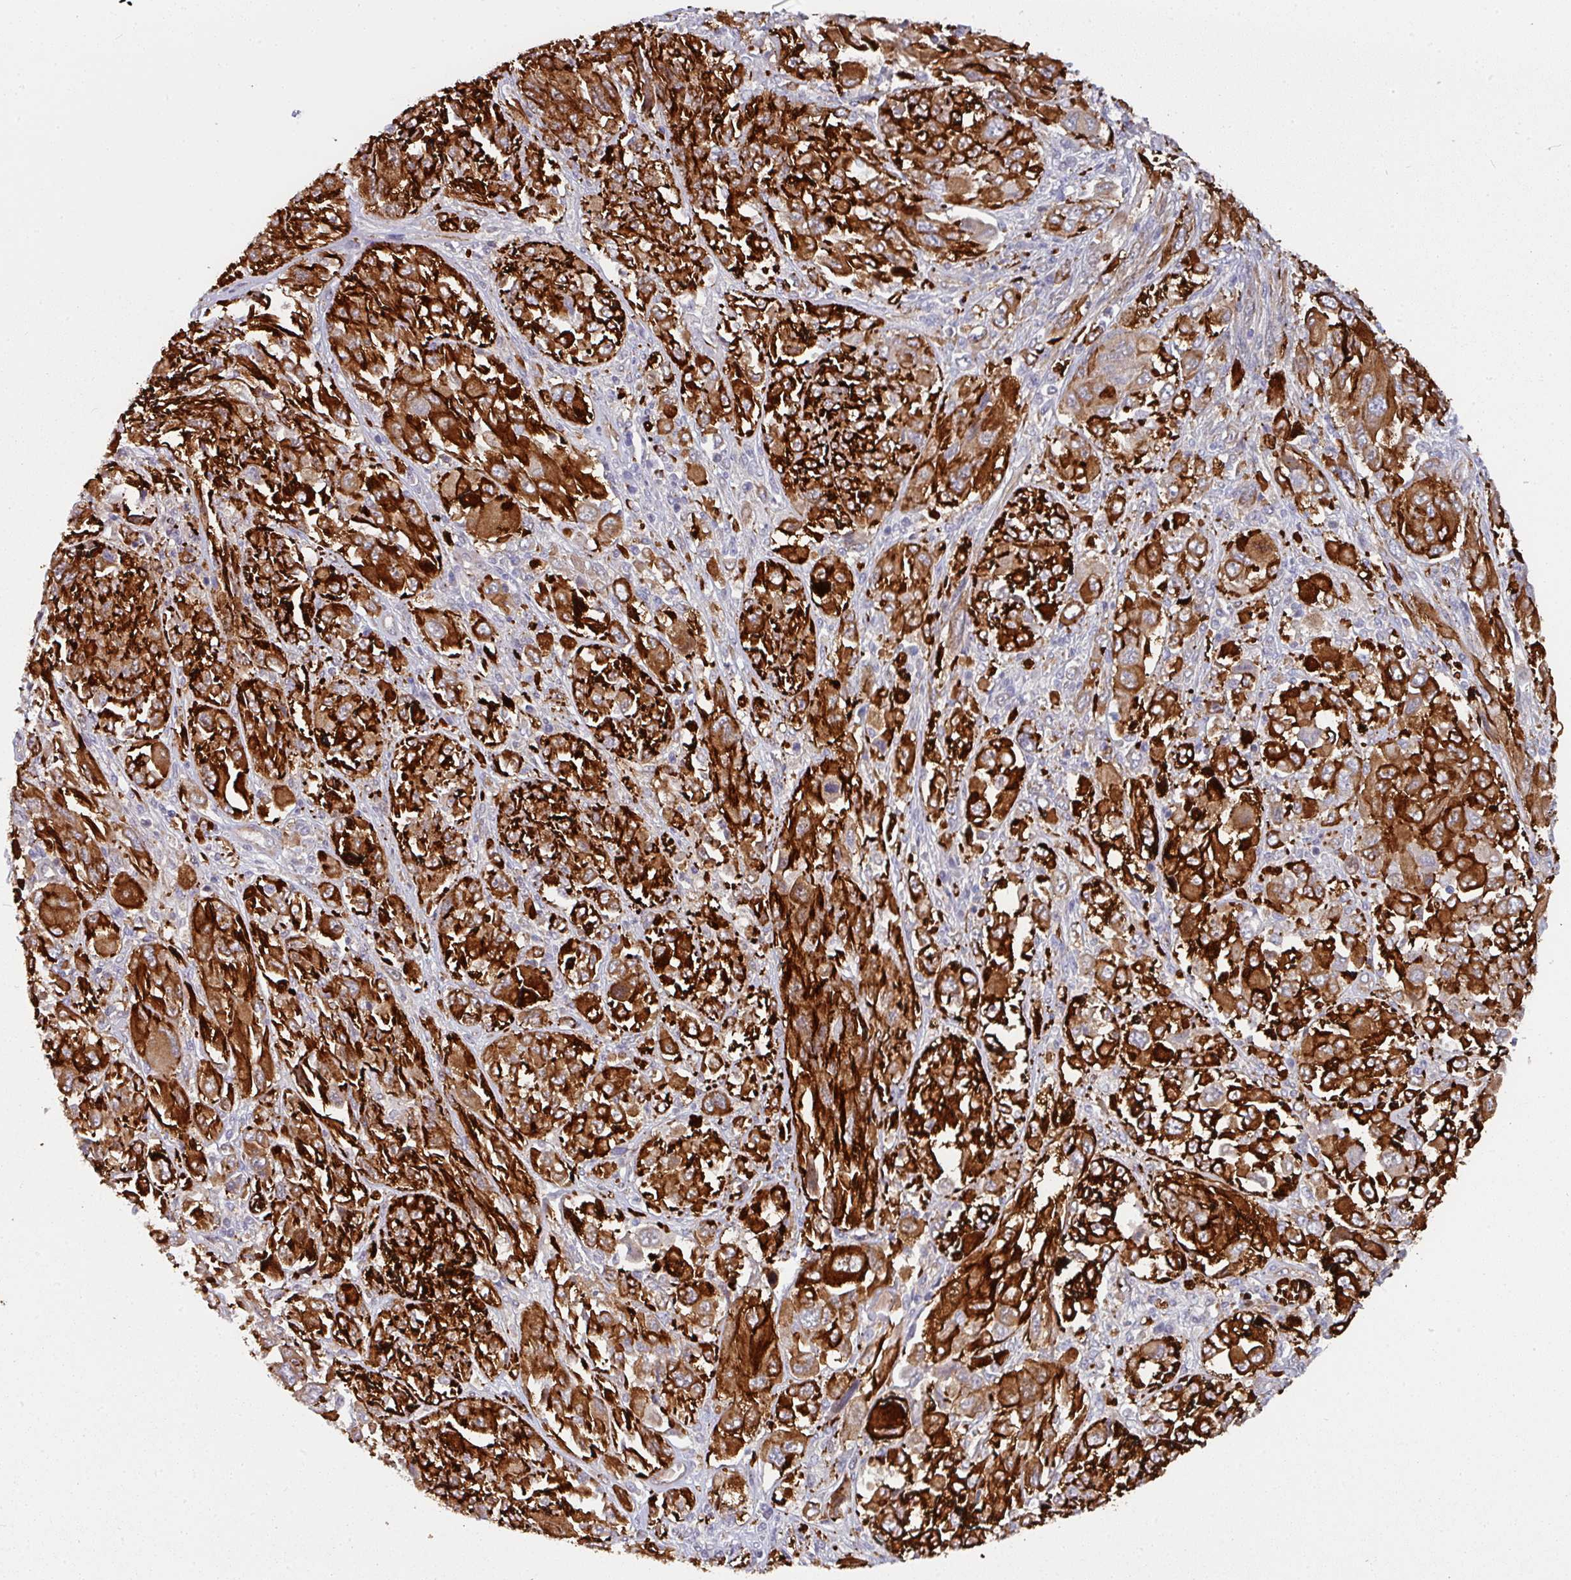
{"staining": {"intensity": "strong", "quantity": ">75%", "location": "cytoplasmic/membranous"}, "tissue": "melanoma", "cell_type": "Tumor cells", "image_type": "cancer", "snomed": [{"axis": "morphology", "description": "Malignant melanoma, NOS"}, {"axis": "topography", "description": "Skin"}], "caption": "Human melanoma stained with a brown dye displays strong cytoplasmic/membranous positive positivity in about >75% of tumor cells.", "gene": "BEND5", "patient": {"sex": "female", "age": 91}}